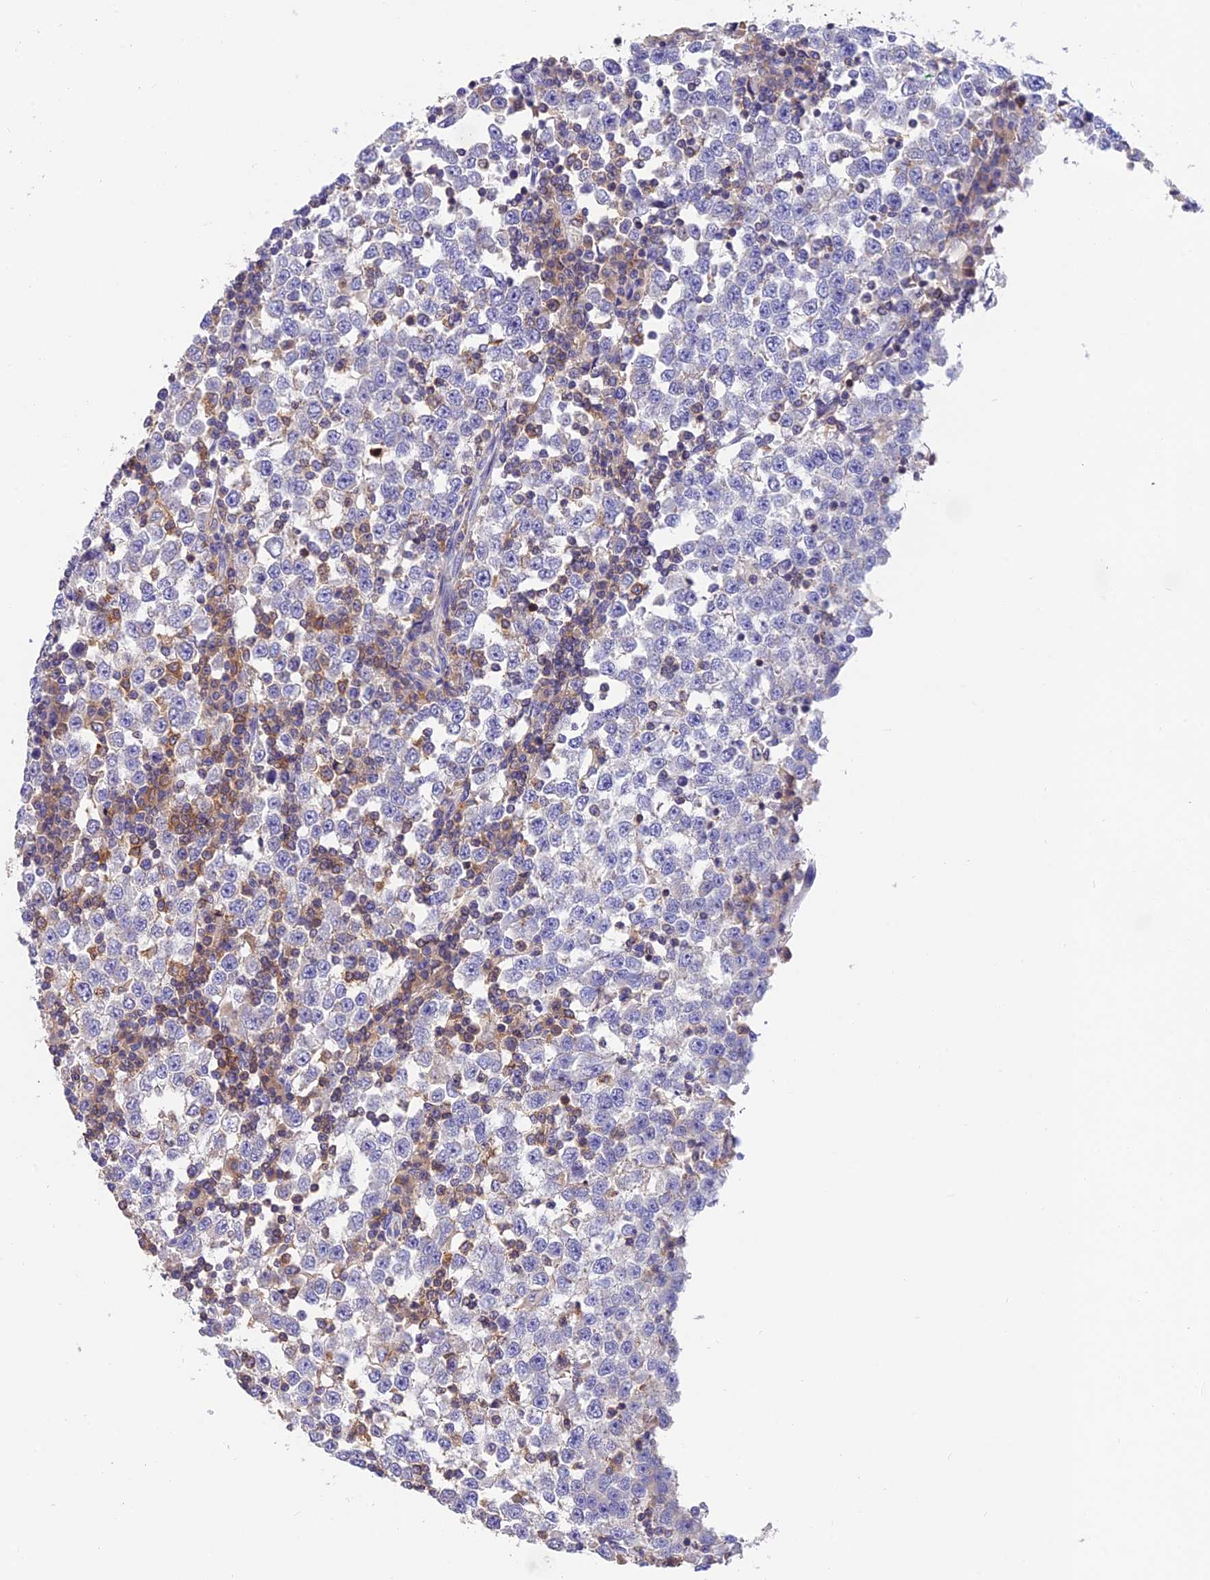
{"staining": {"intensity": "negative", "quantity": "none", "location": "none"}, "tissue": "testis cancer", "cell_type": "Tumor cells", "image_type": "cancer", "snomed": [{"axis": "morphology", "description": "Seminoma, NOS"}, {"axis": "topography", "description": "Testis"}], "caption": "Testis cancer was stained to show a protein in brown. There is no significant staining in tumor cells. The staining was performed using DAB (3,3'-diaminobenzidine) to visualize the protein expression in brown, while the nuclei were stained in blue with hematoxylin (Magnification: 20x).", "gene": "LPXN", "patient": {"sex": "male", "age": 65}}